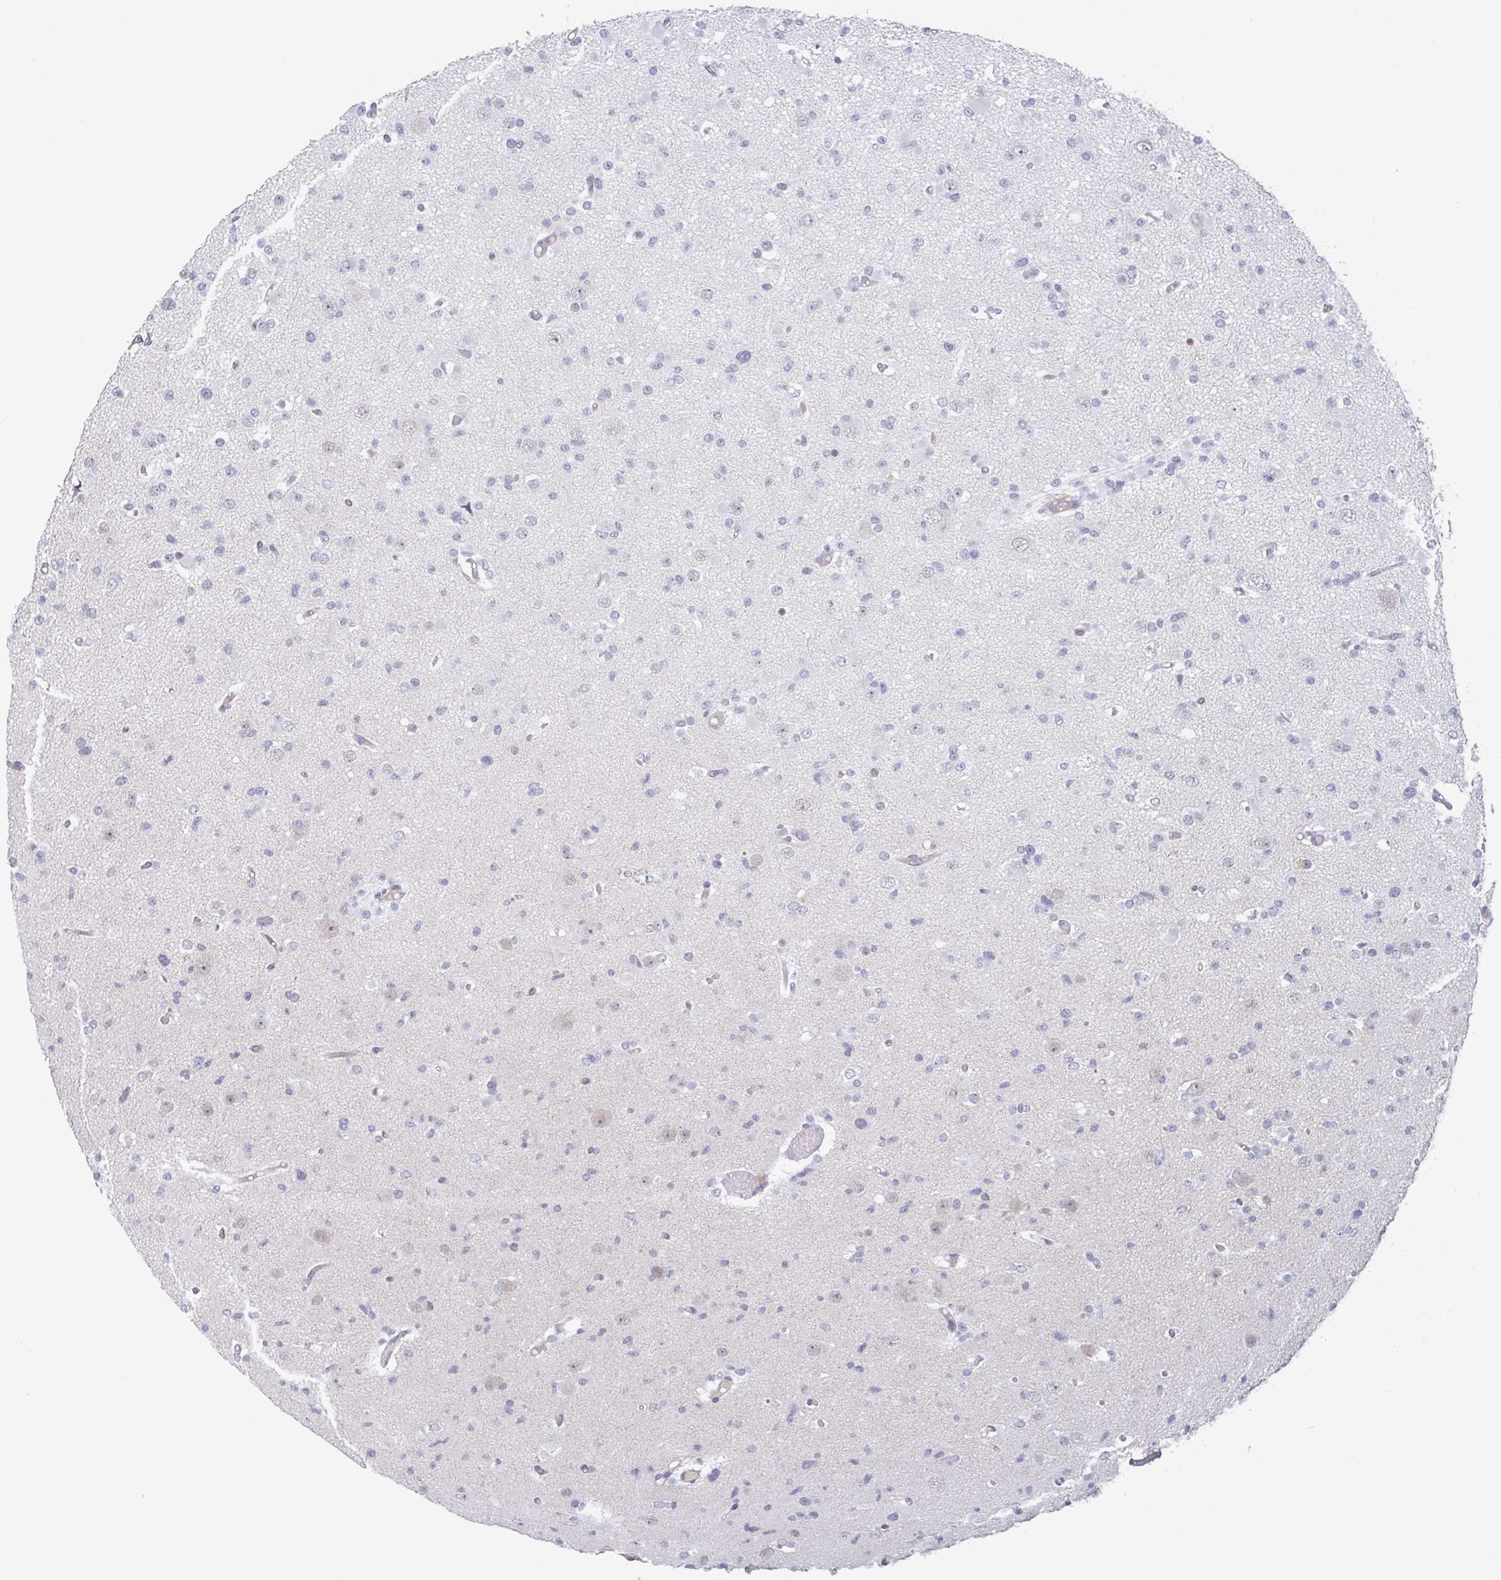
{"staining": {"intensity": "negative", "quantity": "none", "location": "none"}, "tissue": "glioma", "cell_type": "Tumor cells", "image_type": "cancer", "snomed": [{"axis": "morphology", "description": "Glioma, malignant, Low grade"}, {"axis": "topography", "description": "Brain"}], "caption": "Human glioma stained for a protein using IHC exhibits no positivity in tumor cells.", "gene": "KDM4D", "patient": {"sex": "female", "age": 22}}